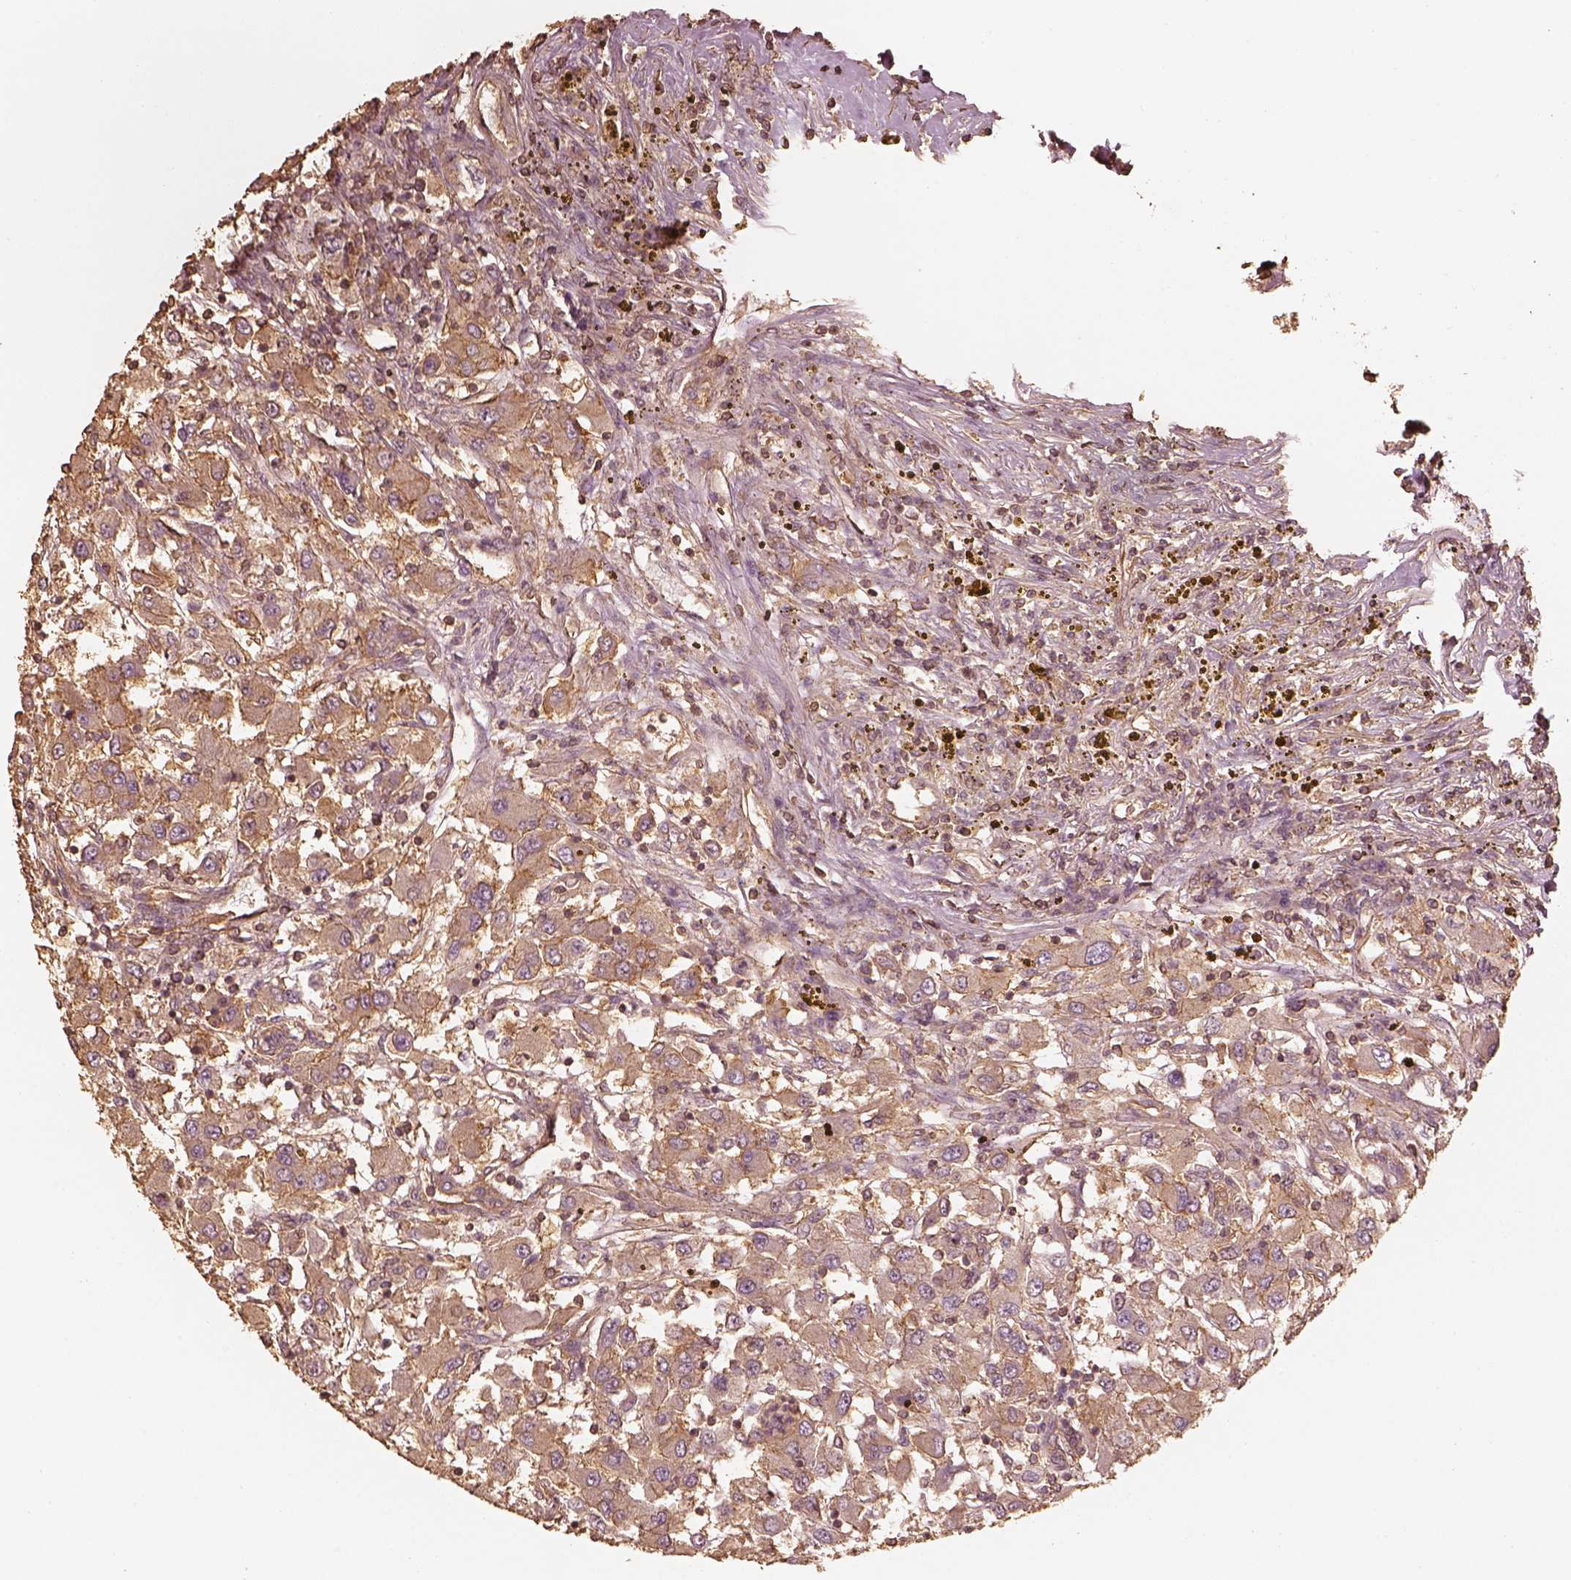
{"staining": {"intensity": "moderate", "quantity": ">75%", "location": "cytoplasmic/membranous"}, "tissue": "renal cancer", "cell_type": "Tumor cells", "image_type": "cancer", "snomed": [{"axis": "morphology", "description": "Adenocarcinoma, NOS"}, {"axis": "topography", "description": "Kidney"}], "caption": "This is a histology image of immunohistochemistry (IHC) staining of renal cancer, which shows moderate expression in the cytoplasmic/membranous of tumor cells.", "gene": "WDR7", "patient": {"sex": "female", "age": 67}}